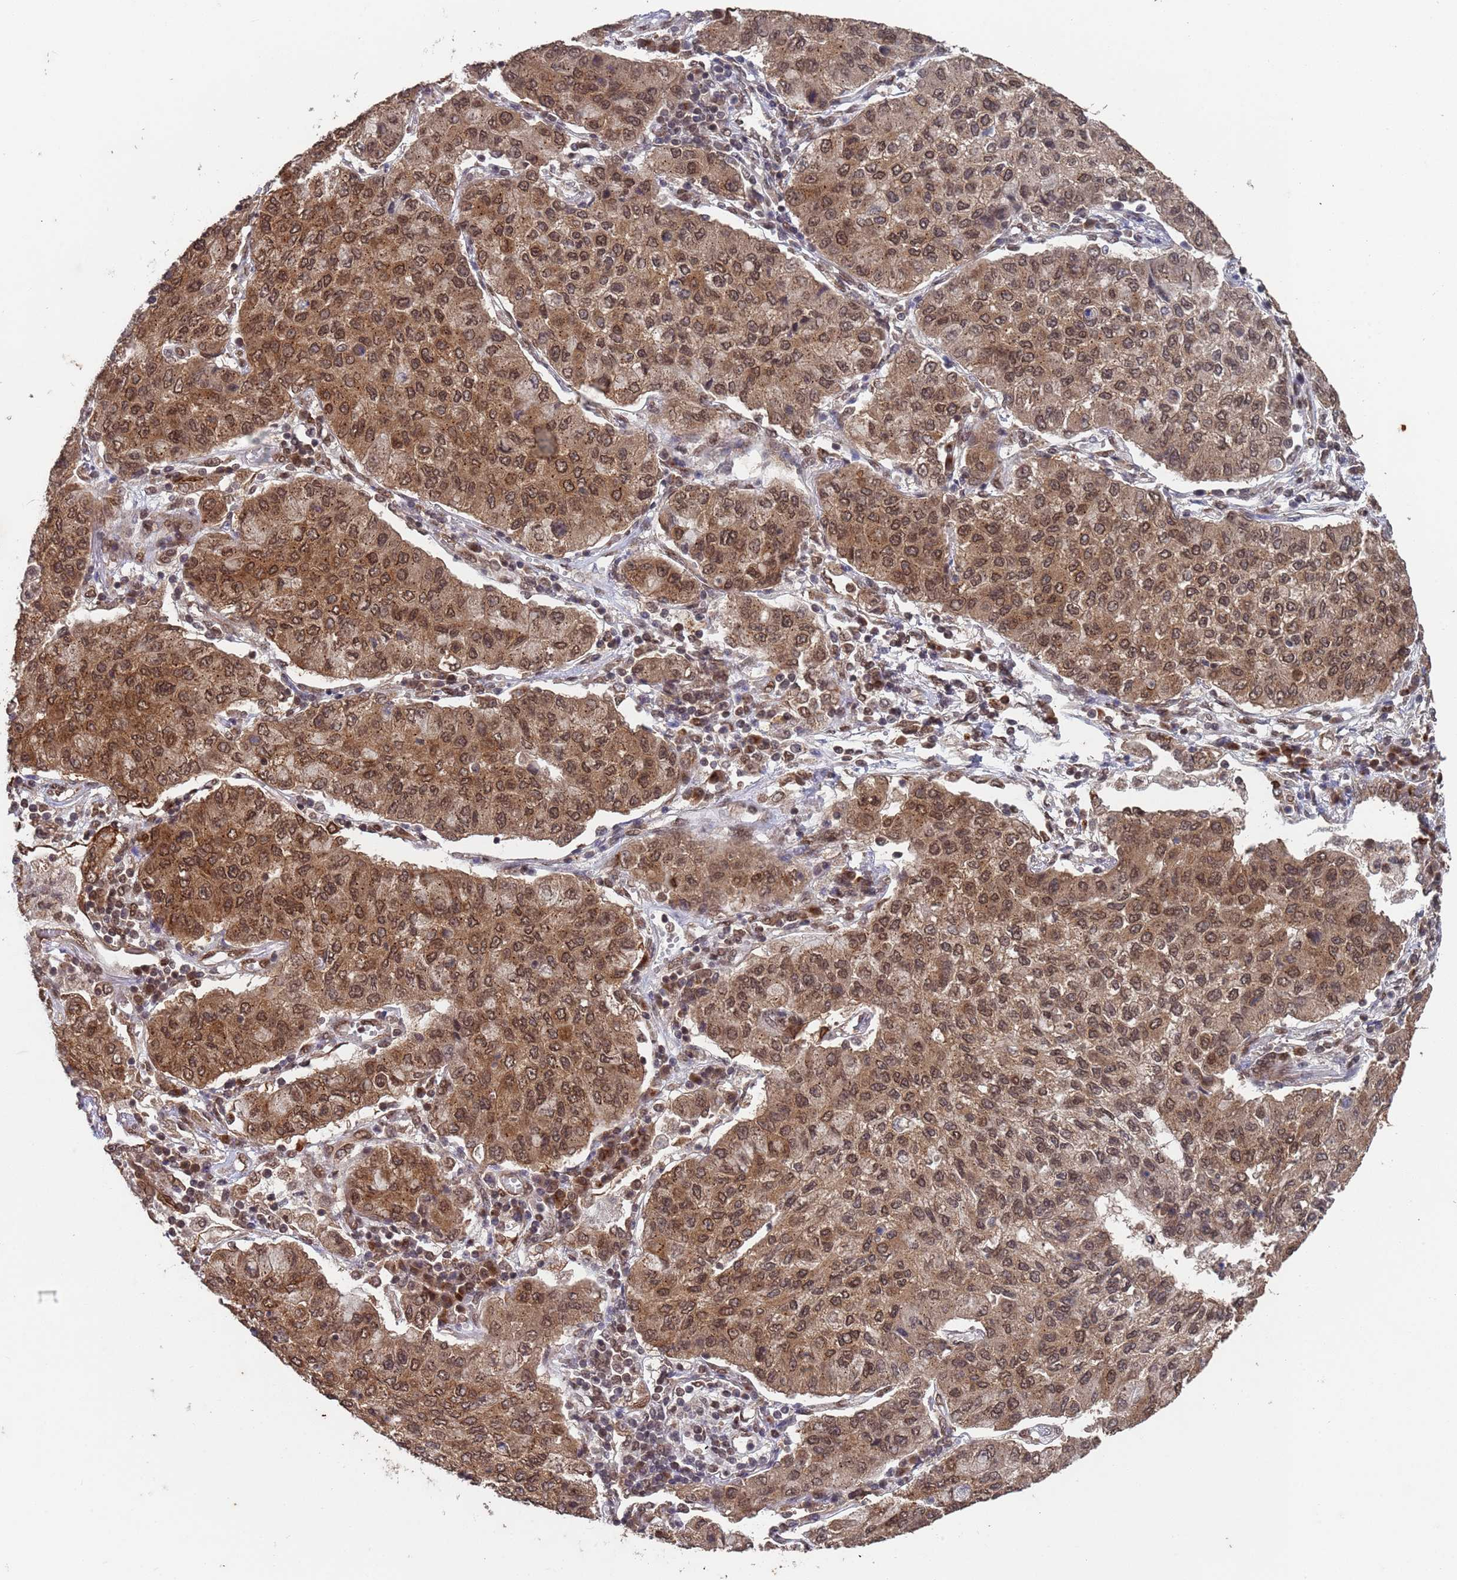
{"staining": {"intensity": "moderate", "quantity": ">75%", "location": "cytoplasmic/membranous,nuclear"}, "tissue": "lung cancer", "cell_type": "Tumor cells", "image_type": "cancer", "snomed": [{"axis": "morphology", "description": "Squamous cell carcinoma, NOS"}, {"axis": "topography", "description": "Lung"}], "caption": "Protein analysis of lung cancer tissue exhibits moderate cytoplasmic/membranous and nuclear positivity in about >75% of tumor cells.", "gene": "FUBP3", "patient": {"sex": "male", "age": 74}}